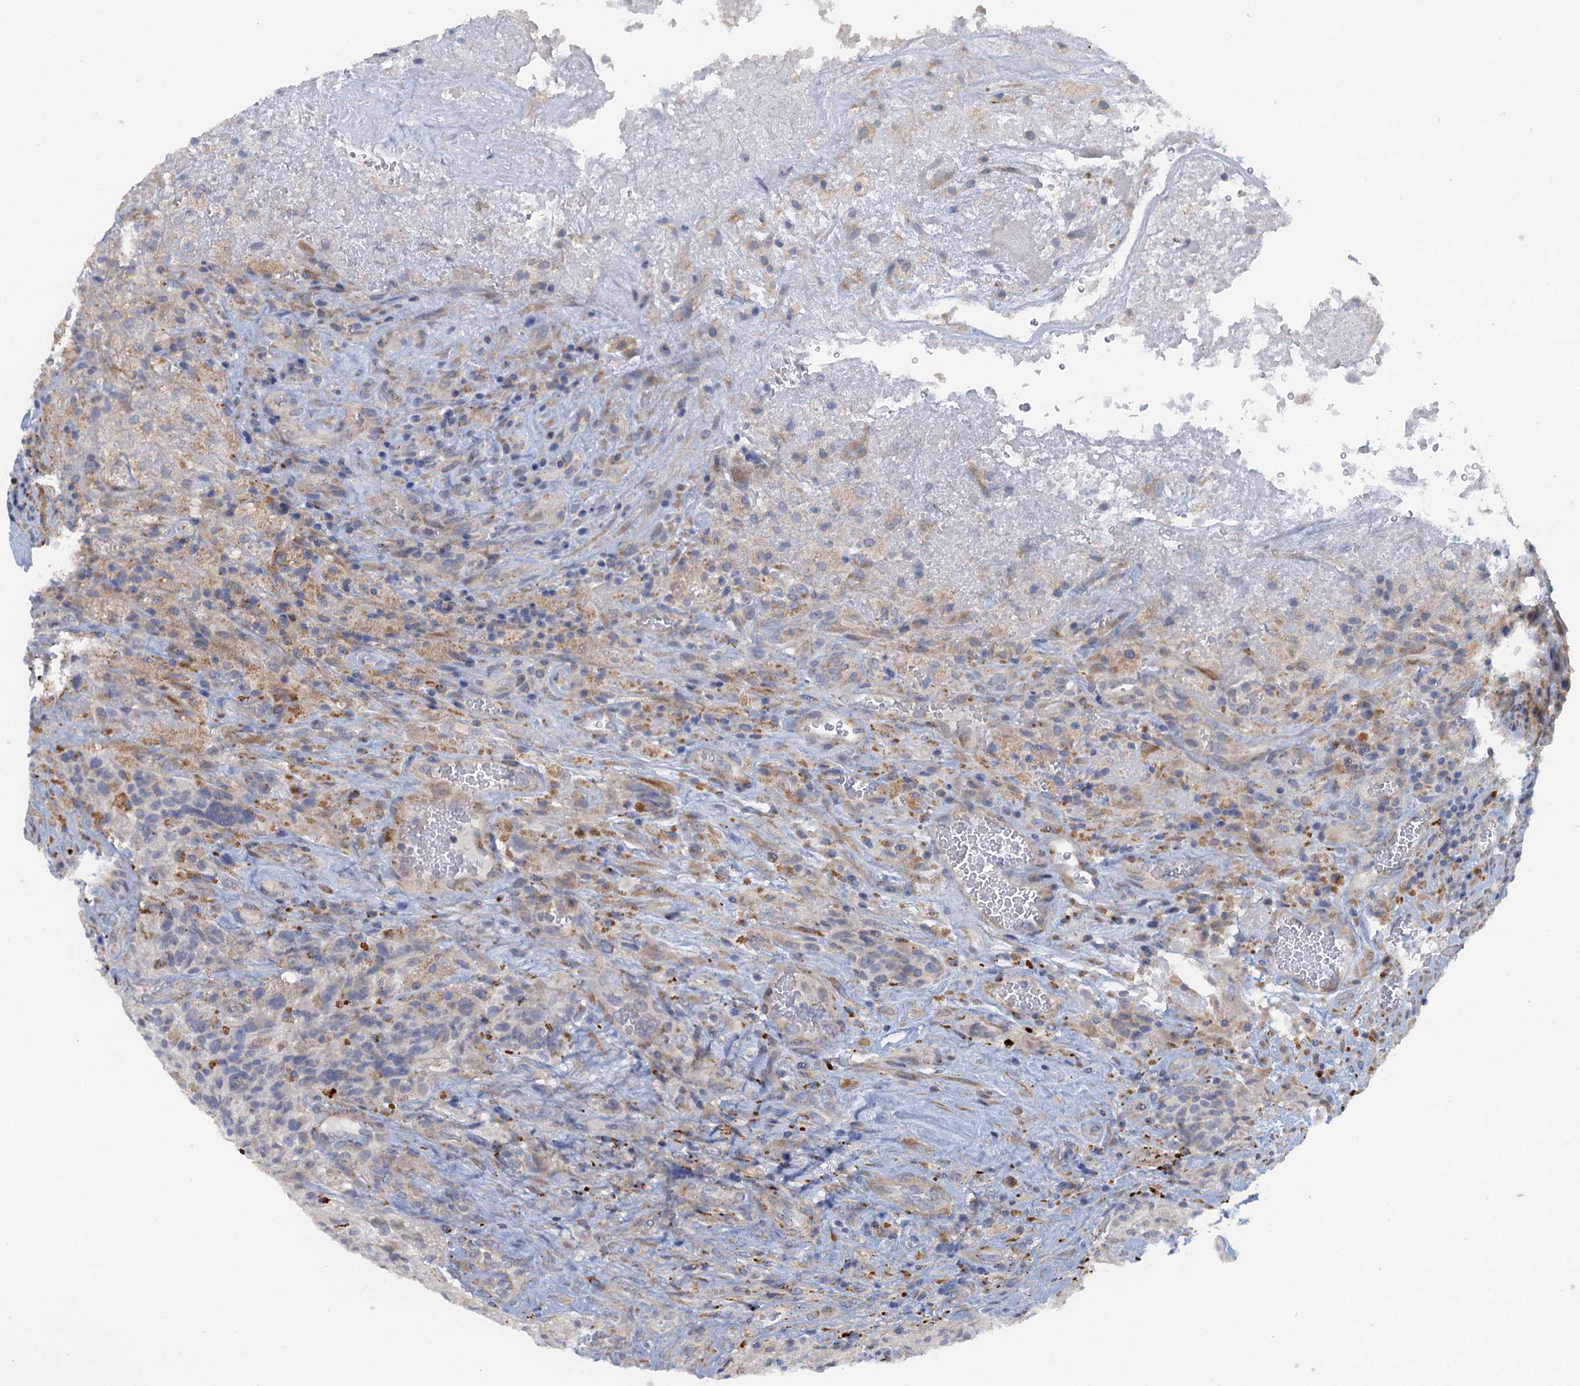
{"staining": {"intensity": "negative", "quantity": "none", "location": "none"}, "tissue": "glioma", "cell_type": "Tumor cells", "image_type": "cancer", "snomed": [{"axis": "morphology", "description": "Glioma, malignant, High grade"}, {"axis": "topography", "description": "Brain"}], "caption": "A high-resolution micrograph shows immunohistochemistry (IHC) staining of glioma, which shows no significant positivity in tumor cells. Nuclei are stained in blue.", "gene": "POGLUT3", "patient": {"sex": "male", "age": 69}}